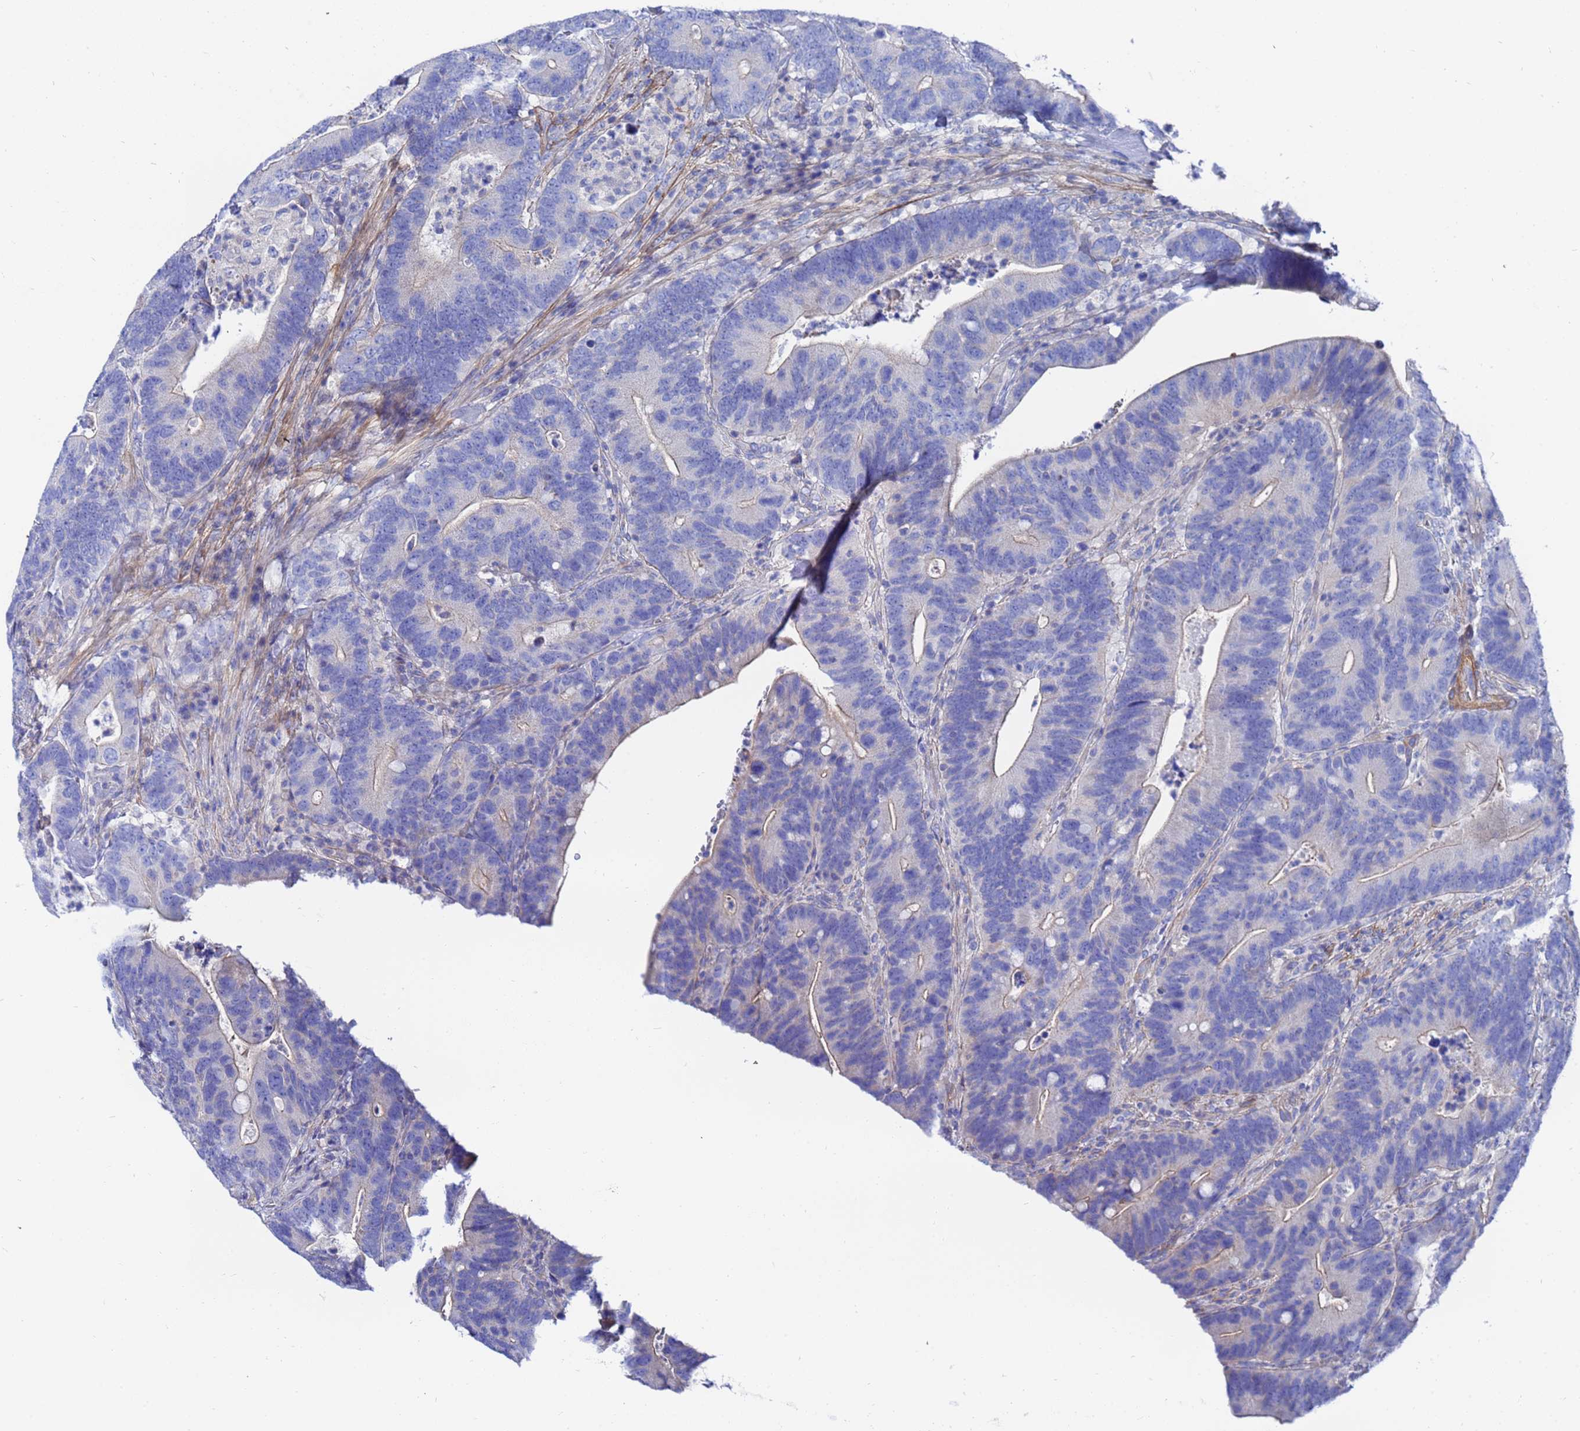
{"staining": {"intensity": "weak", "quantity": "<25%", "location": "cytoplasmic/membranous"}, "tissue": "colorectal cancer", "cell_type": "Tumor cells", "image_type": "cancer", "snomed": [{"axis": "morphology", "description": "Adenocarcinoma, NOS"}, {"axis": "topography", "description": "Colon"}], "caption": "Tumor cells are negative for brown protein staining in colorectal adenocarcinoma.", "gene": "RAB39B", "patient": {"sex": "female", "age": 66}}